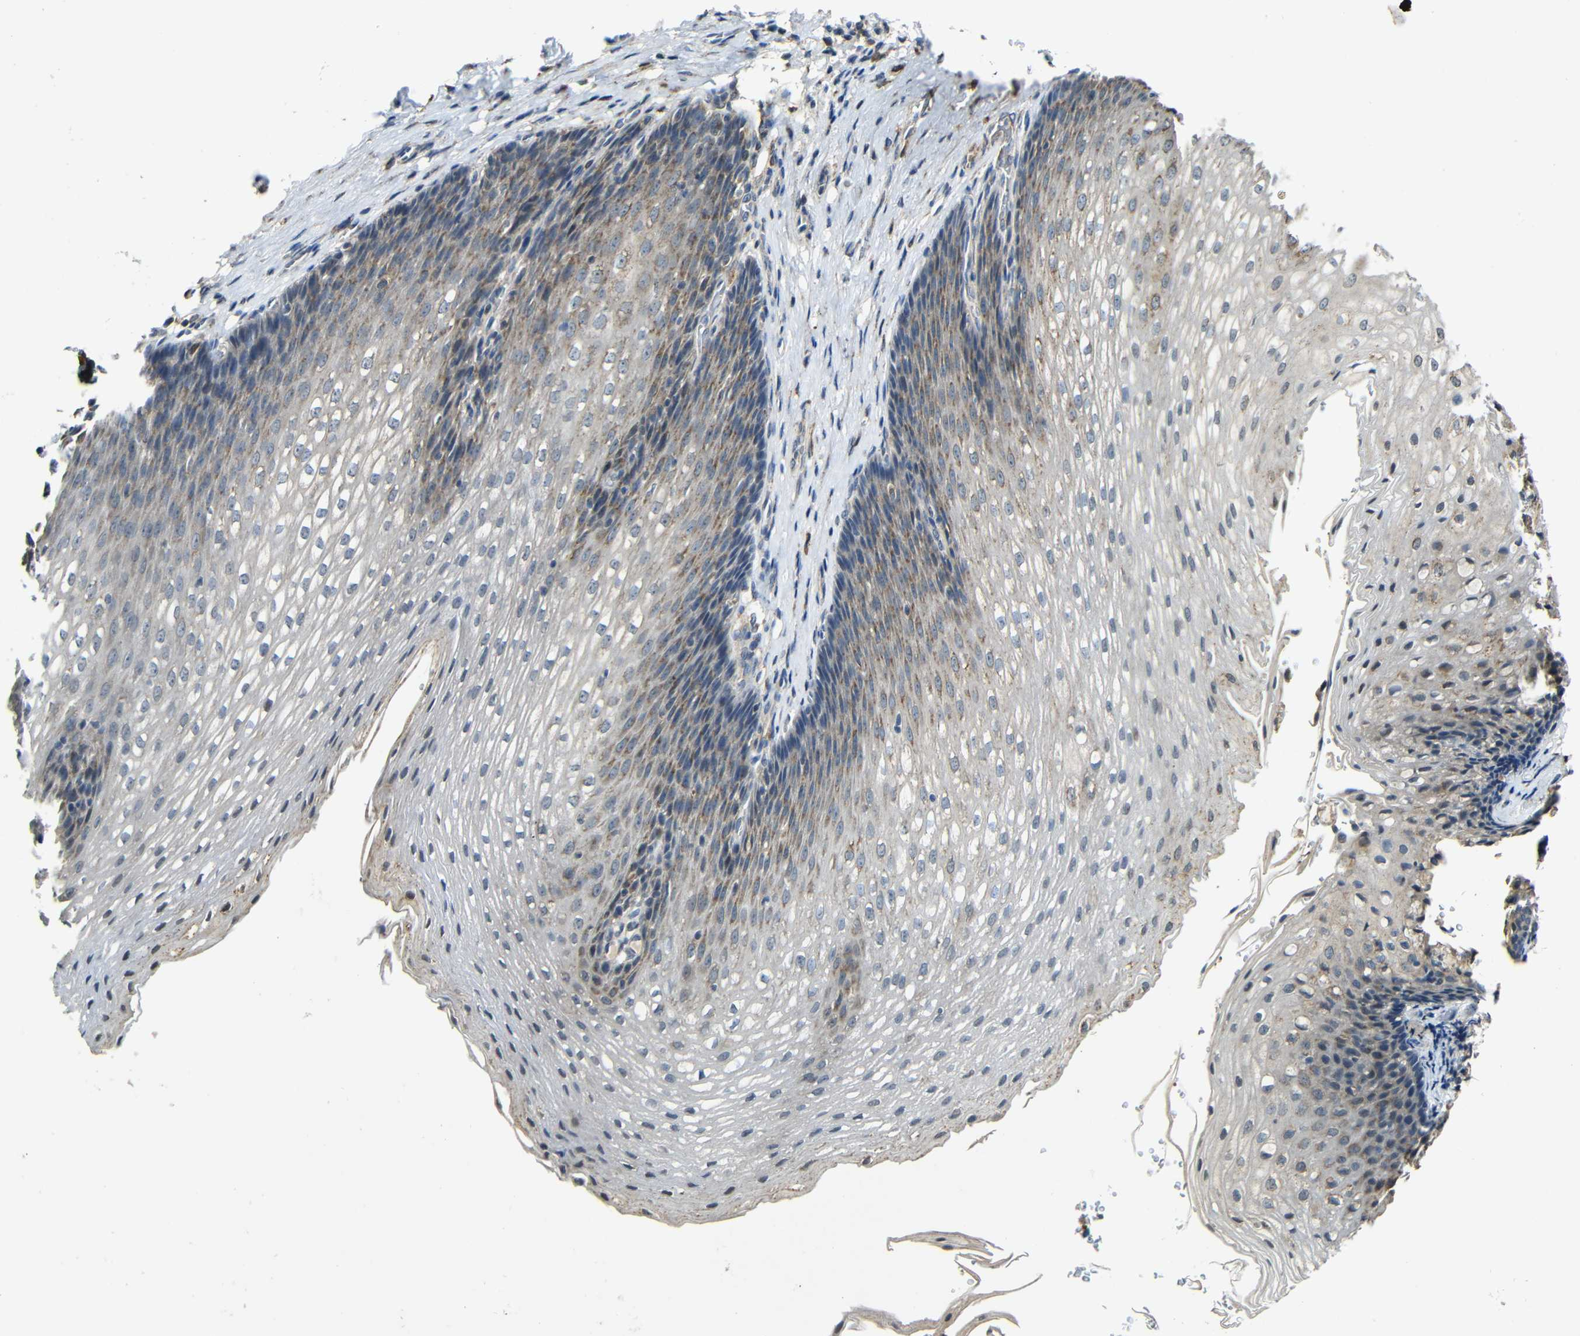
{"staining": {"intensity": "moderate", "quantity": "<25%", "location": "cytoplasmic/membranous"}, "tissue": "esophagus", "cell_type": "Squamous epithelial cells", "image_type": "normal", "snomed": [{"axis": "morphology", "description": "Normal tissue, NOS"}, {"axis": "topography", "description": "Esophagus"}], "caption": "Protein analysis of unremarkable esophagus displays moderate cytoplasmic/membranous positivity in approximately <25% of squamous epithelial cells.", "gene": "KAZALD1", "patient": {"sex": "male", "age": 48}}